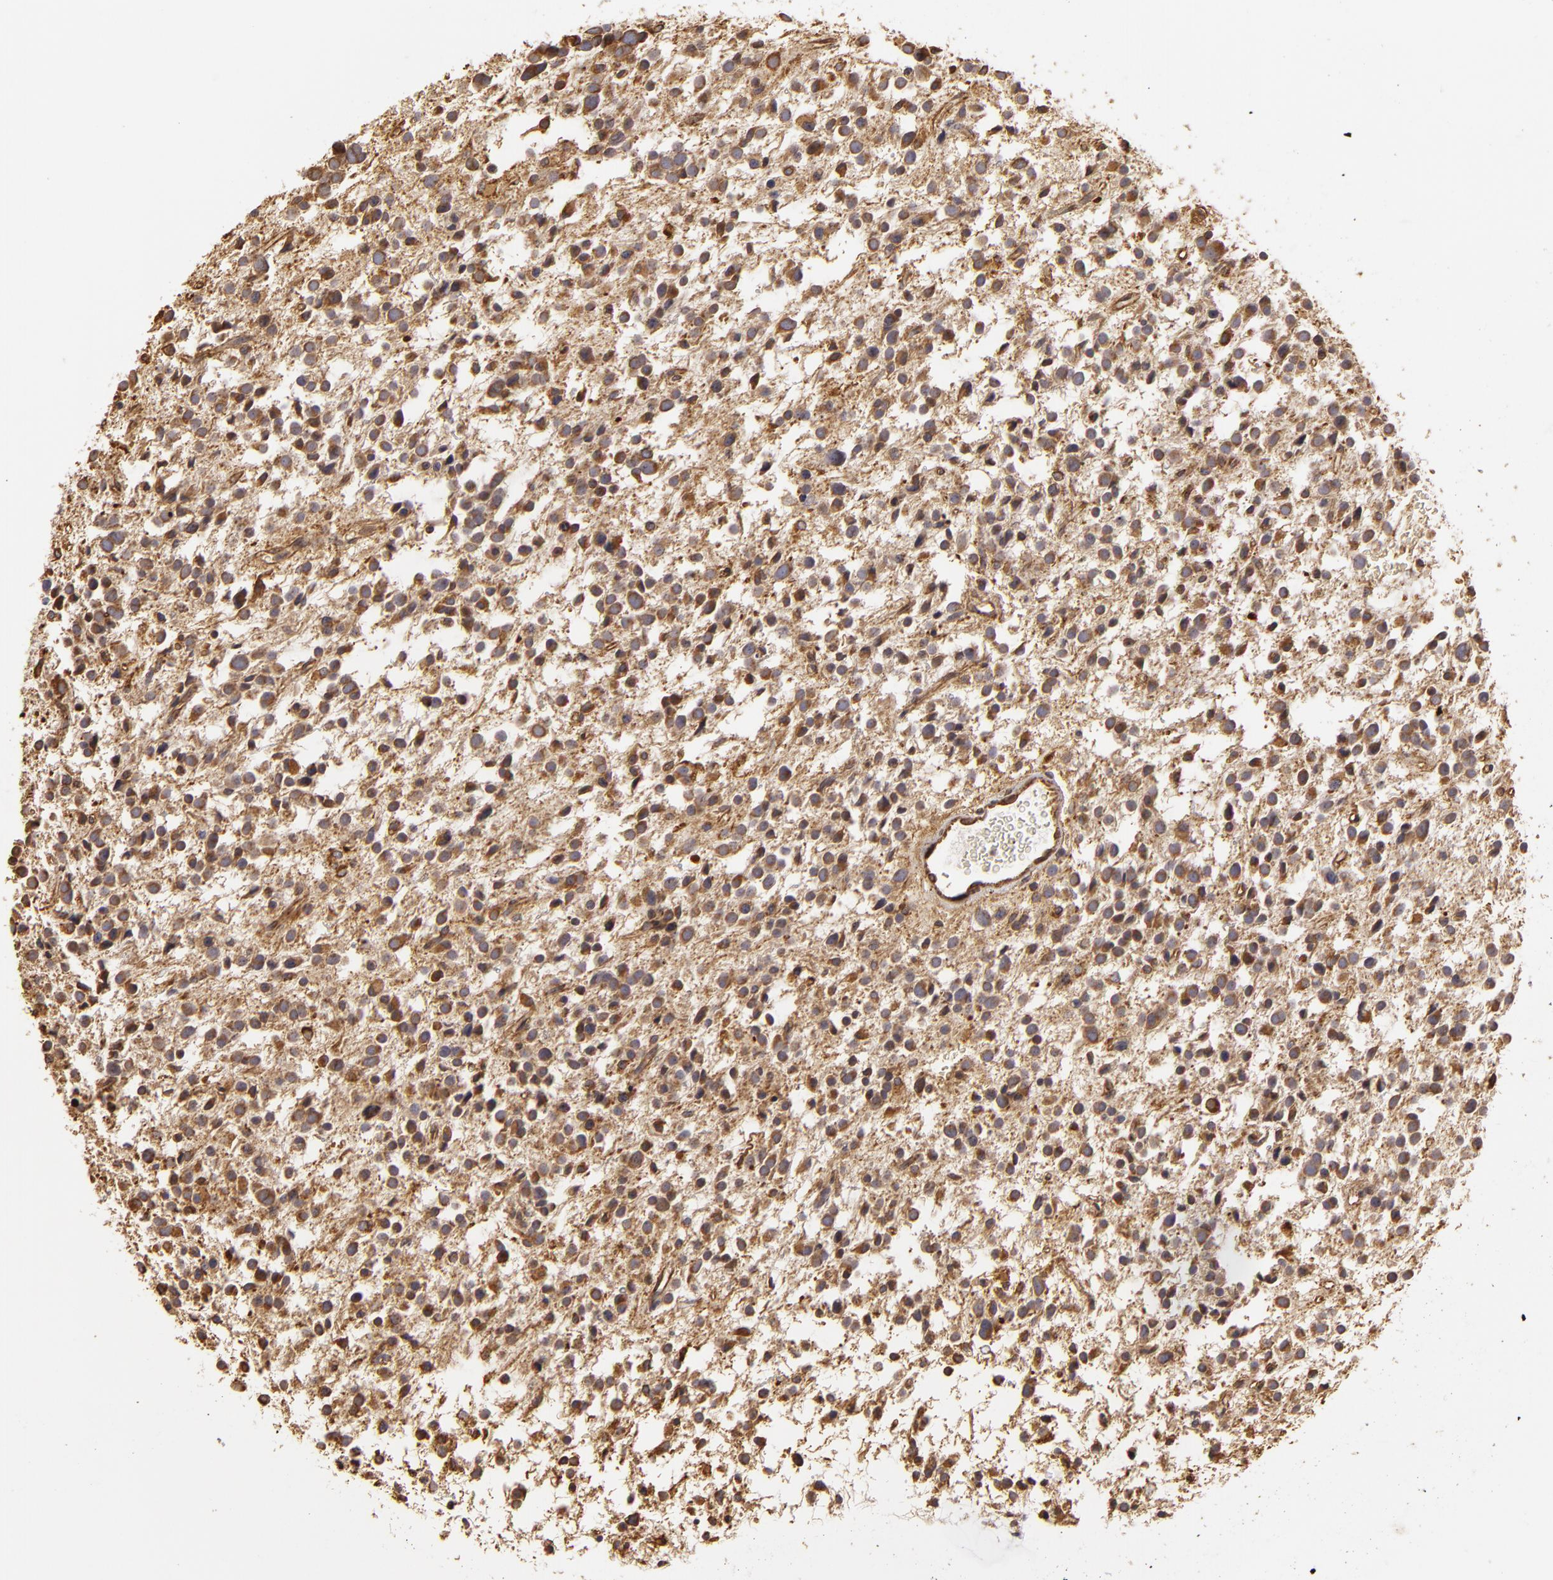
{"staining": {"intensity": "strong", "quantity": ">75%", "location": "cytoplasmic/membranous"}, "tissue": "glioma", "cell_type": "Tumor cells", "image_type": "cancer", "snomed": [{"axis": "morphology", "description": "Glioma, malignant, Low grade"}, {"axis": "topography", "description": "Brain"}], "caption": "This micrograph displays immunohistochemistry staining of human malignant glioma (low-grade), with high strong cytoplasmic/membranous positivity in about >75% of tumor cells.", "gene": "CYB5R3", "patient": {"sex": "female", "age": 36}}